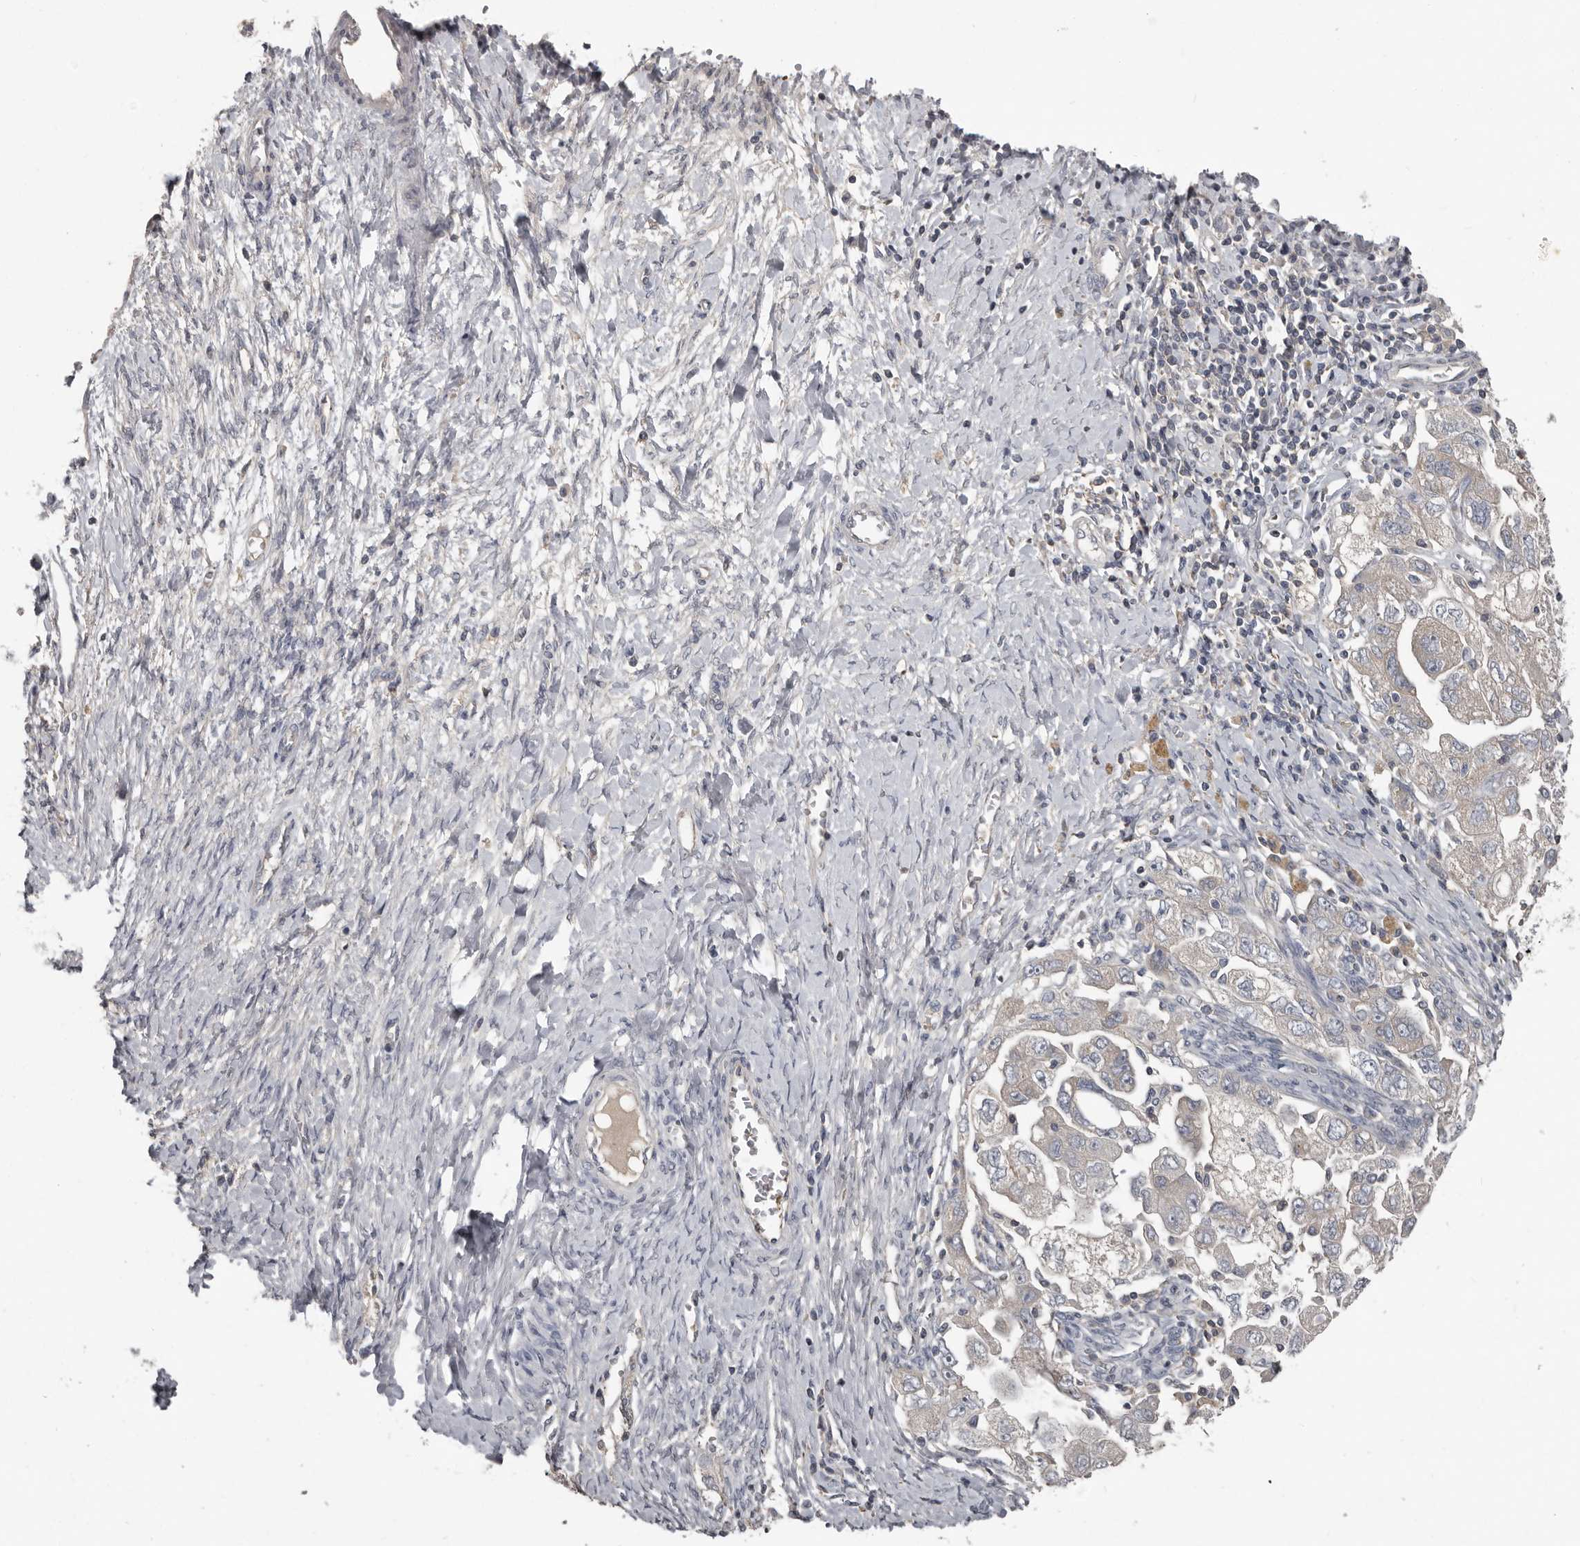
{"staining": {"intensity": "negative", "quantity": "none", "location": "none"}, "tissue": "ovarian cancer", "cell_type": "Tumor cells", "image_type": "cancer", "snomed": [{"axis": "morphology", "description": "Carcinoma, NOS"}, {"axis": "morphology", "description": "Cystadenocarcinoma, serous, NOS"}, {"axis": "topography", "description": "Ovary"}], "caption": "Ovarian cancer (carcinoma) was stained to show a protein in brown. There is no significant positivity in tumor cells.", "gene": "CA6", "patient": {"sex": "female", "age": 69}}